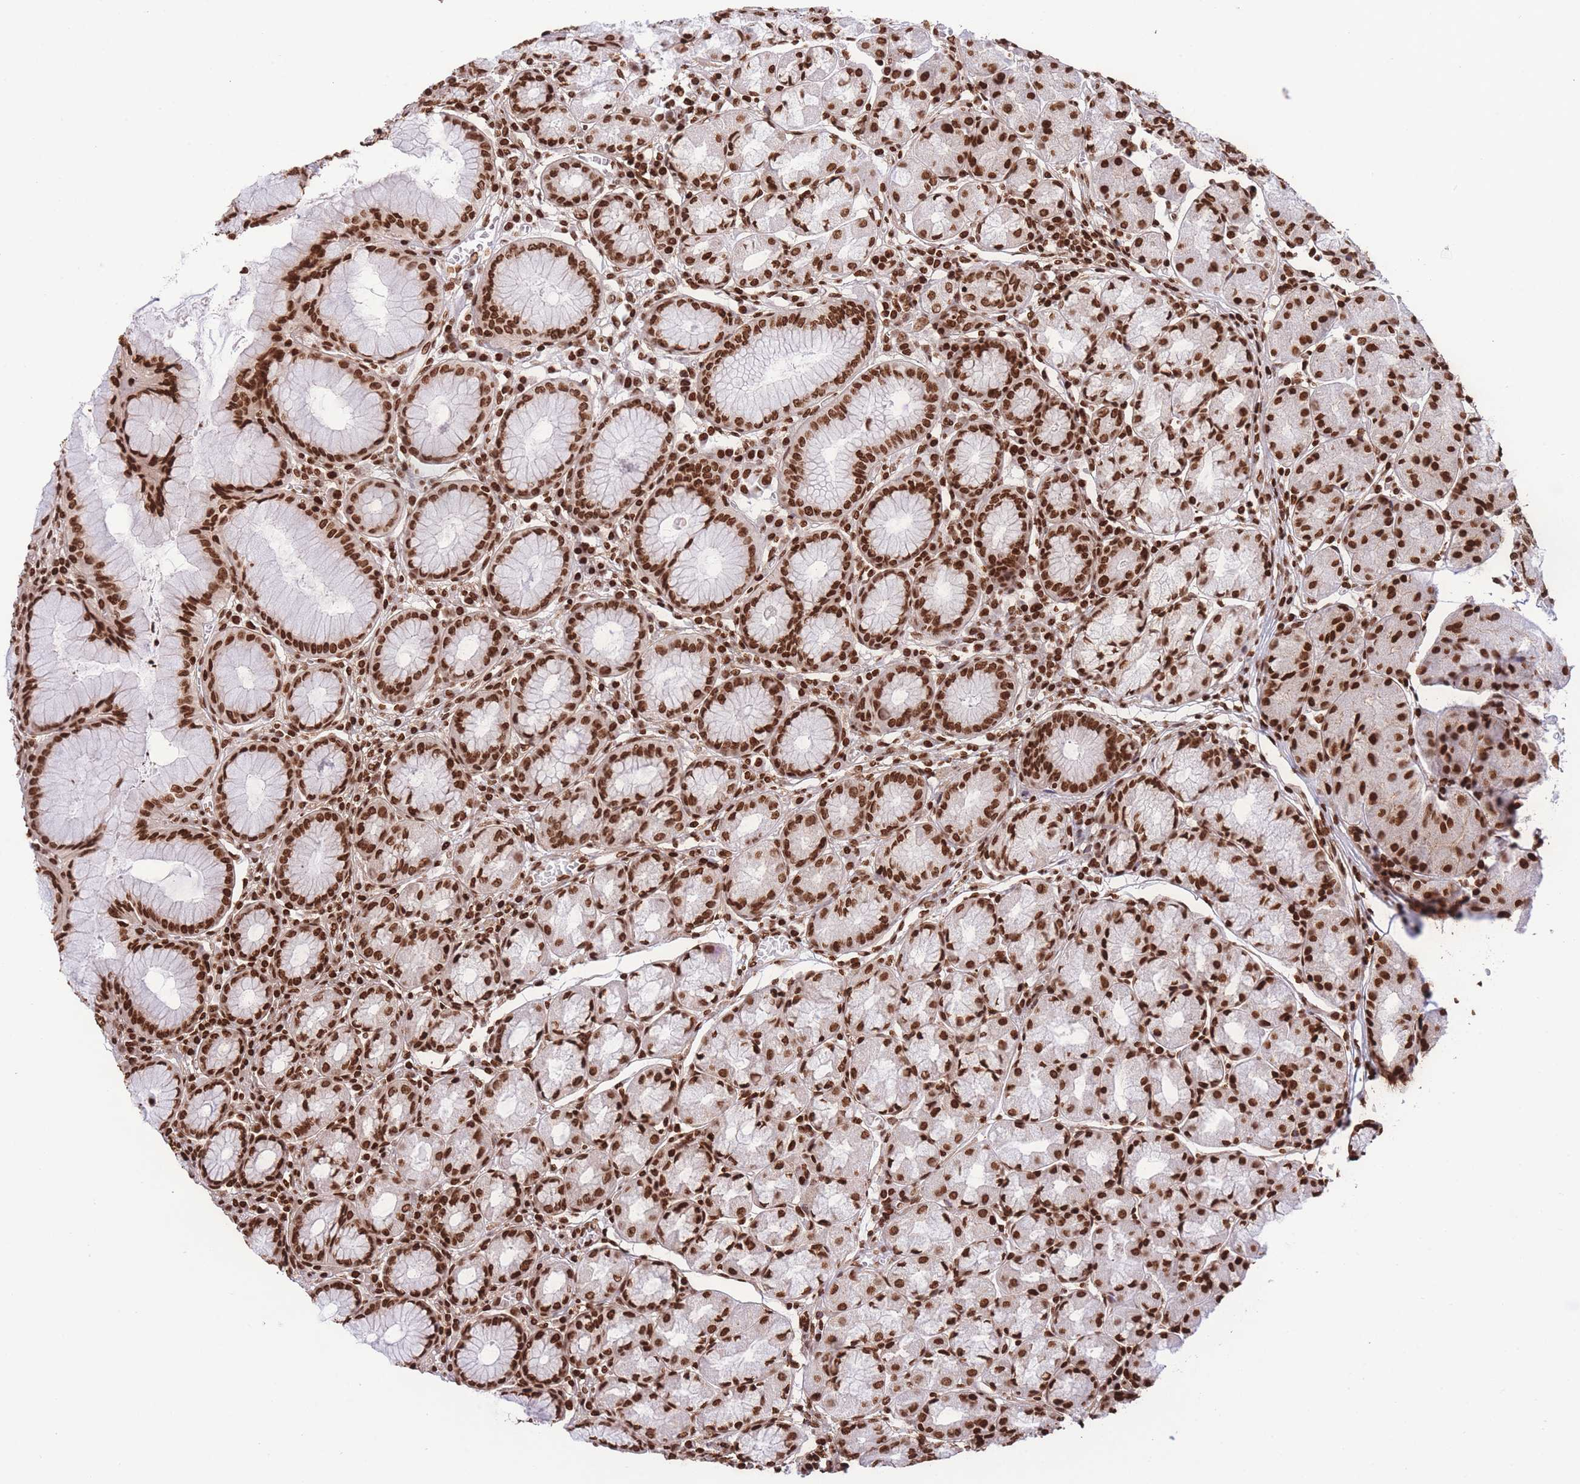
{"staining": {"intensity": "strong", "quantity": ">75%", "location": "nuclear"}, "tissue": "stomach", "cell_type": "Glandular cells", "image_type": "normal", "snomed": [{"axis": "morphology", "description": "Normal tissue, NOS"}, {"axis": "topography", "description": "Stomach"}], "caption": "Immunohistochemistry (DAB (3,3'-diaminobenzidine)) staining of benign human stomach demonstrates strong nuclear protein expression in approximately >75% of glandular cells.", "gene": "H2BC10", "patient": {"sex": "male", "age": 55}}